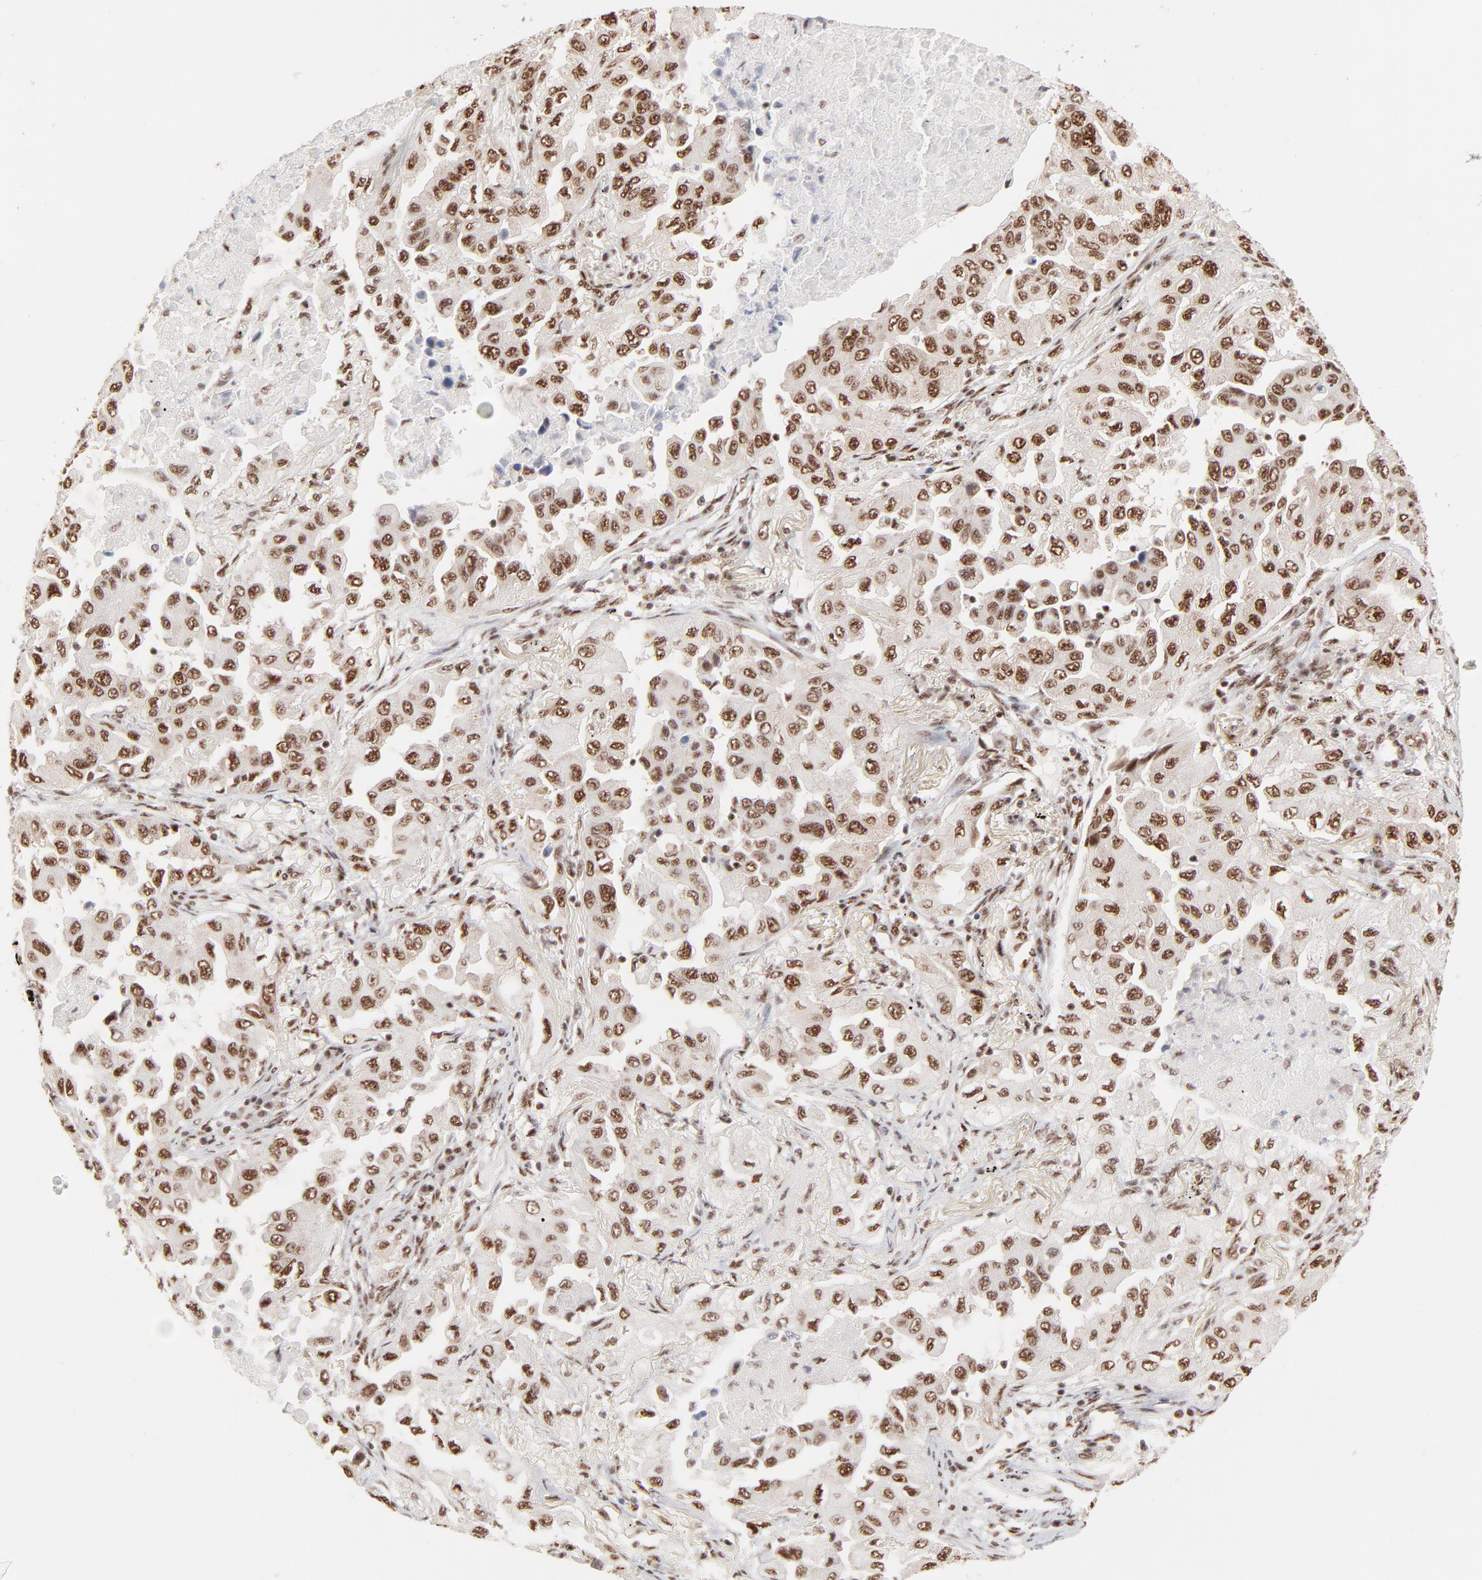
{"staining": {"intensity": "strong", "quantity": ">75%", "location": "nuclear"}, "tissue": "lung cancer", "cell_type": "Tumor cells", "image_type": "cancer", "snomed": [{"axis": "morphology", "description": "Adenocarcinoma, NOS"}, {"axis": "topography", "description": "Lung"}], "caption": "Tumor cells demonstrate strong nuclear expression in about >75% of cells in lung cancer (adenocarcinoma).", "gene": "TARDBP", "patient": {"sex": "female", "age": 65}}